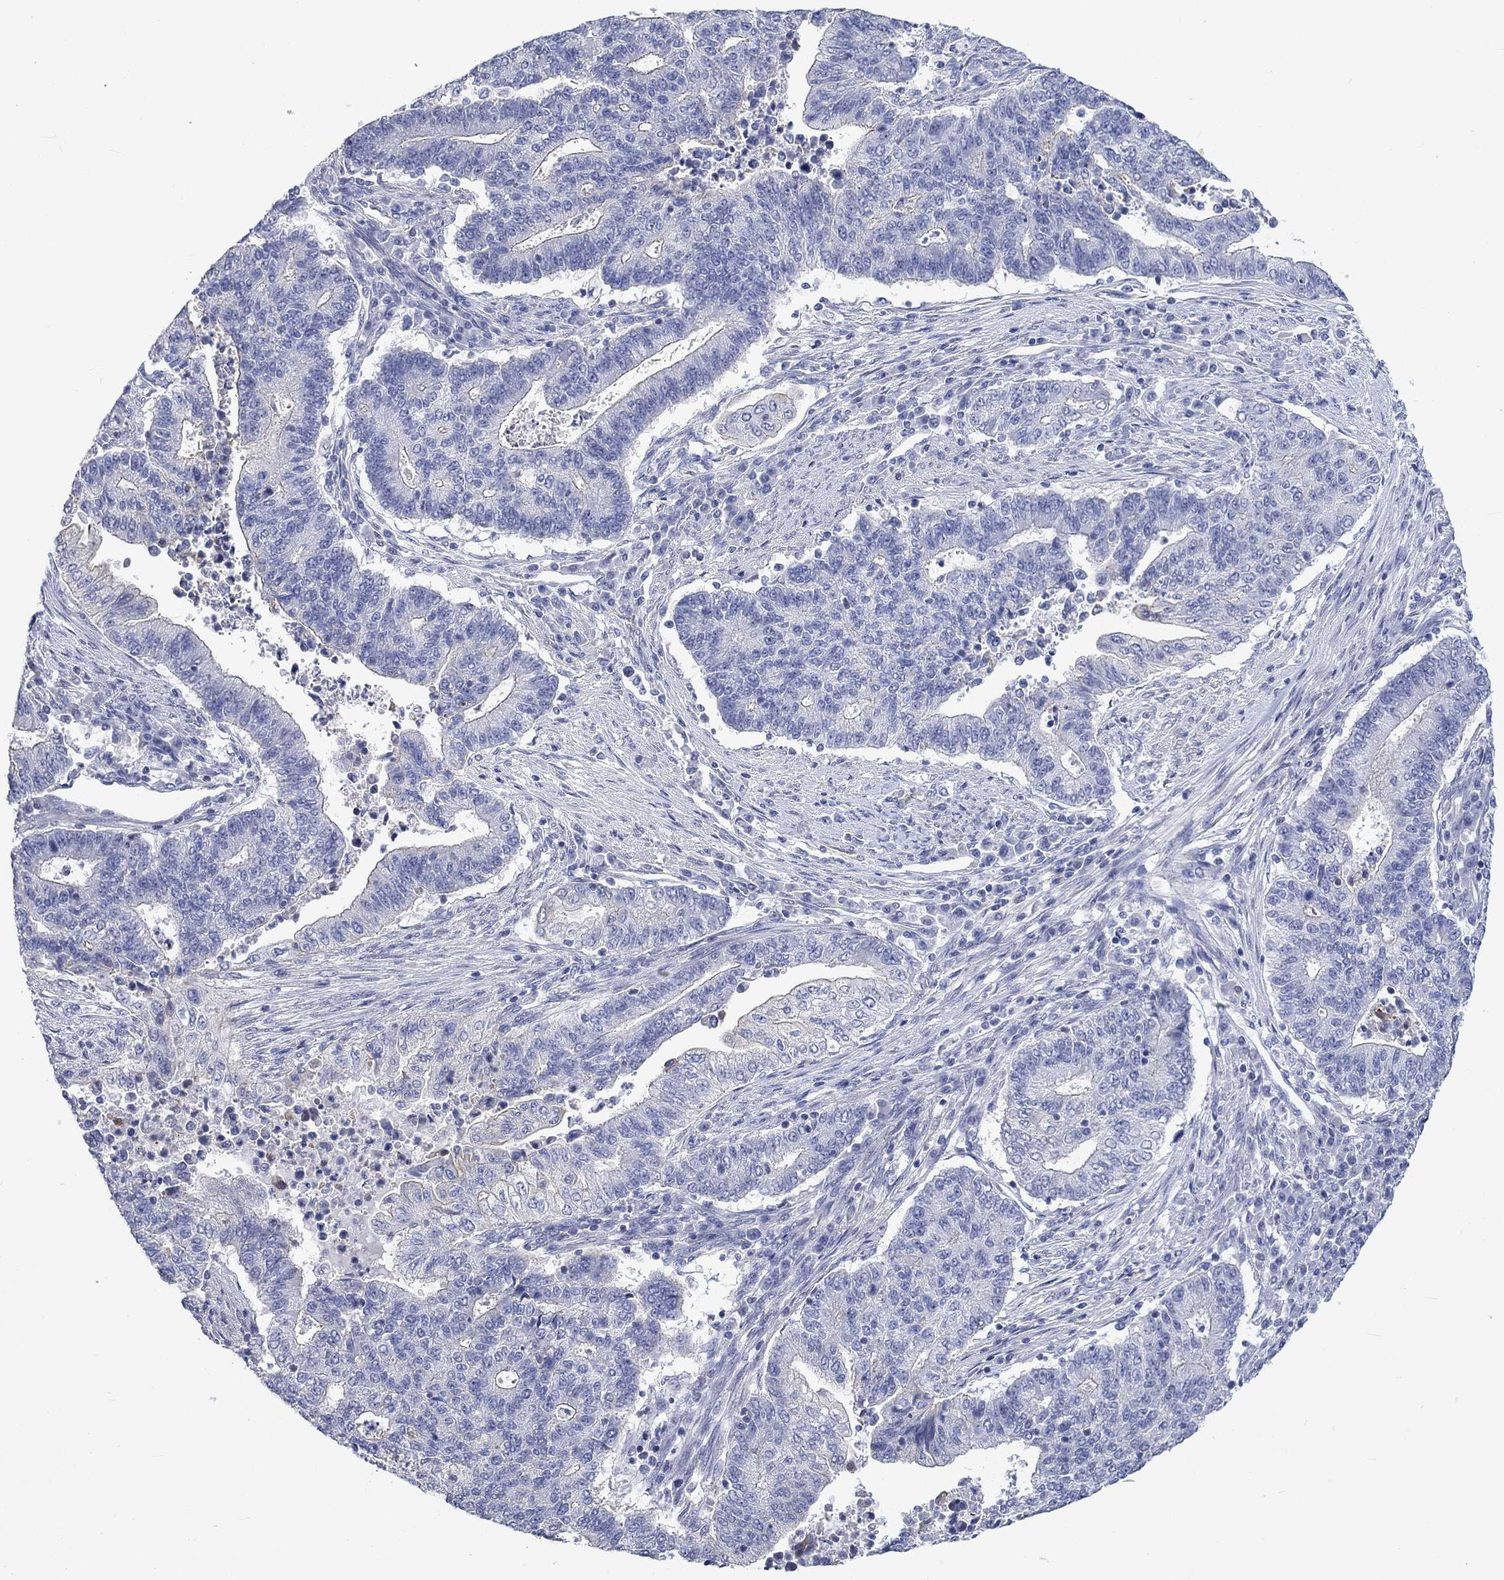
{"staining": {"intensity": "negative", "quantity": "none", "location": "none"}, "tissue": "endometrial cancer", "cell_type": "Tumor cells", "image_type": "cancer", "snomed": [{"axis": "morphology", "description": "Adenocarcinoma, NOS"}, {"axis": "topography", "description": "Uterus"}, {"axis": "topography", "description": "Endometrium"}], "caption": "Immunohistochemical staining of endometrial adenocarcinoma exhibits no significant positivity in tumor cells.", "gene": "AGRP", "patient": {"sex": "female", "age": 54}}